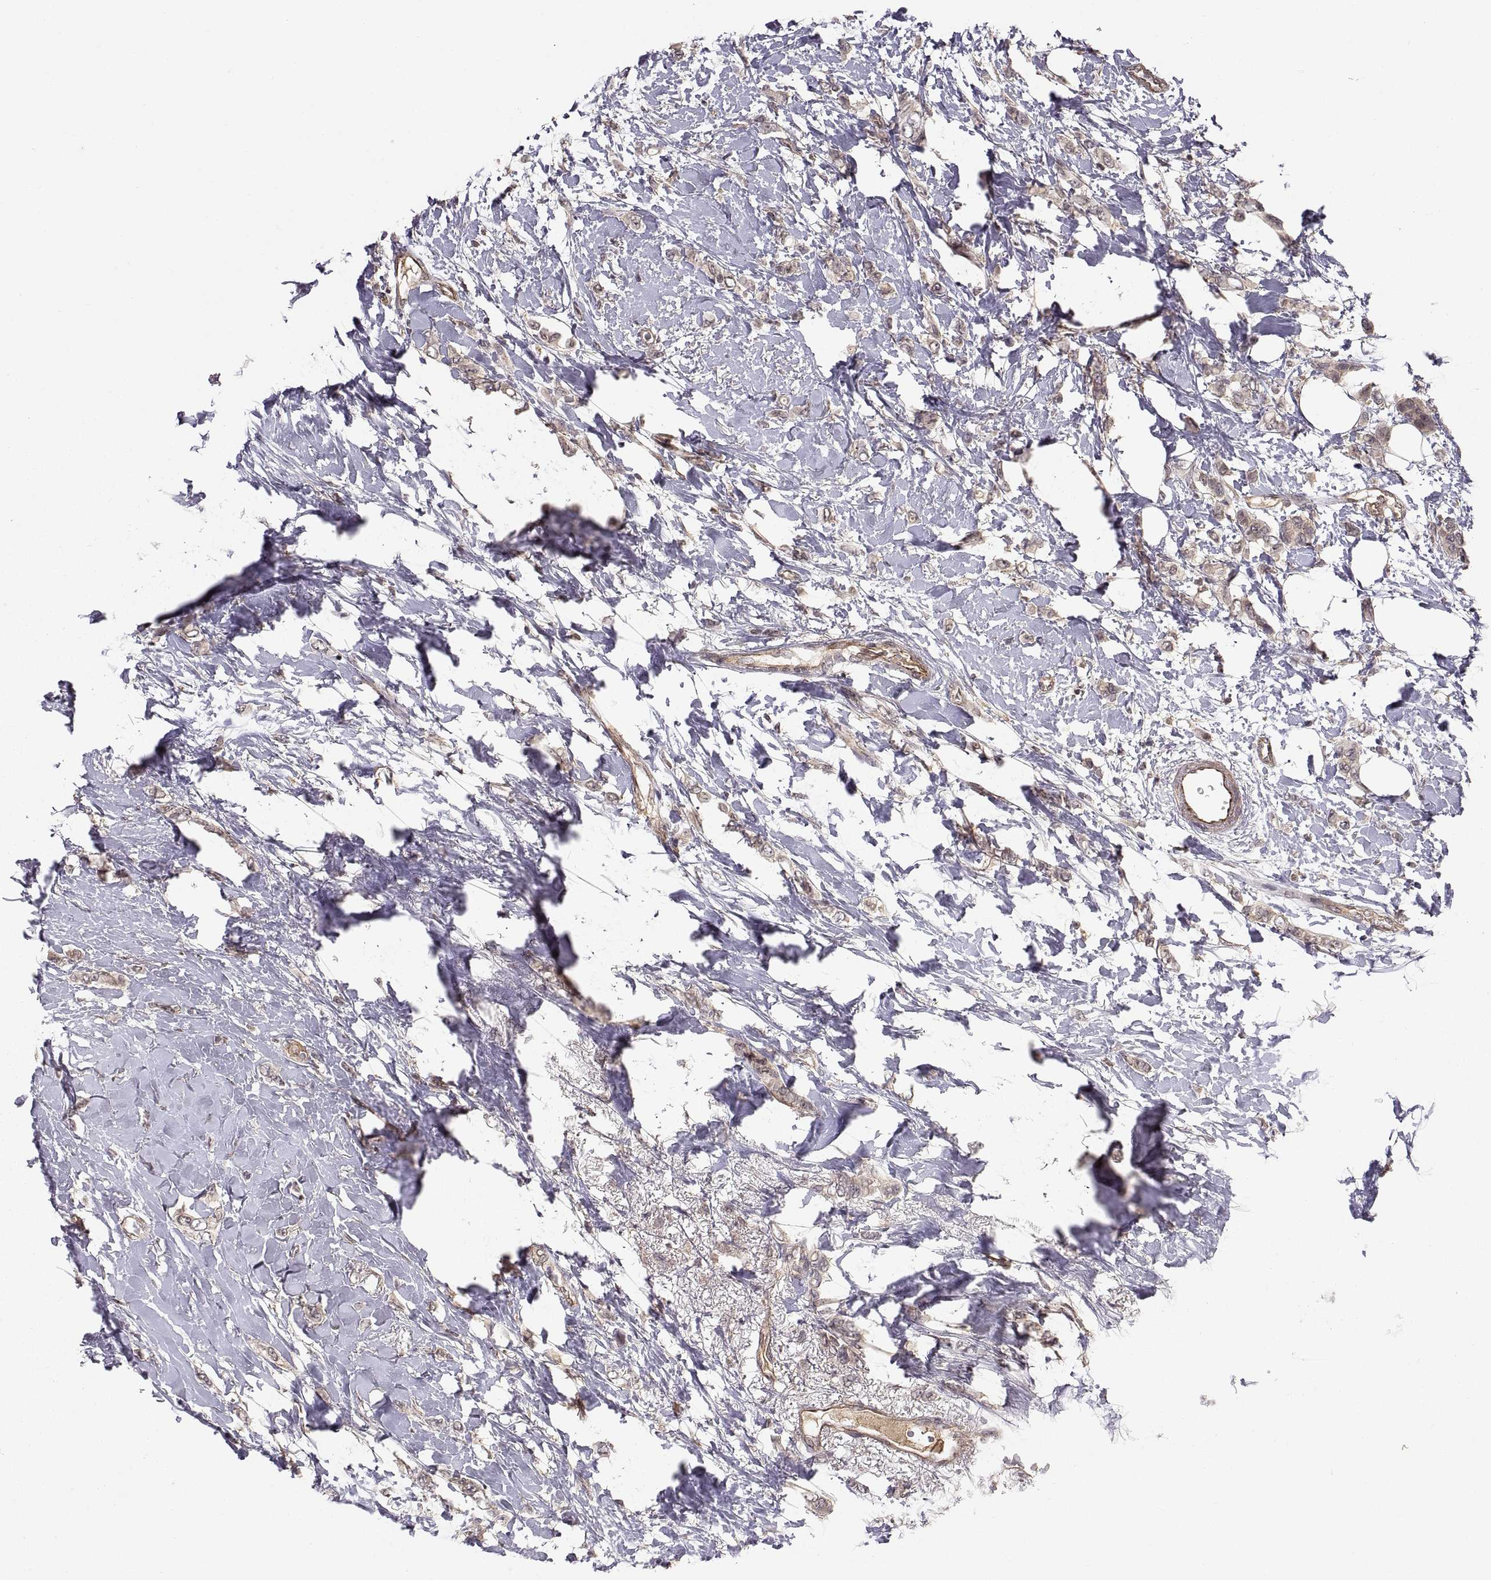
{"staining": {"intensity": "moderate", "quantity": "<25%", "location": "cytoplasmic/membranous"}, "tissue": "breast cancer", "cell_type": "Tumor cells", "image_type": "cancer", "snomed": [{"axis": "morphology", "description": "Lobular carcinoma"}, {"axis": "topography", "description": "Breast"}], "caption": "Breast lobular carcinoma tissue reveals moderate cytoplasmic/membranous staining in about <25% of tumor cells", "gene": "ABL2", "patient": {"sex": "female", "age": 66}}